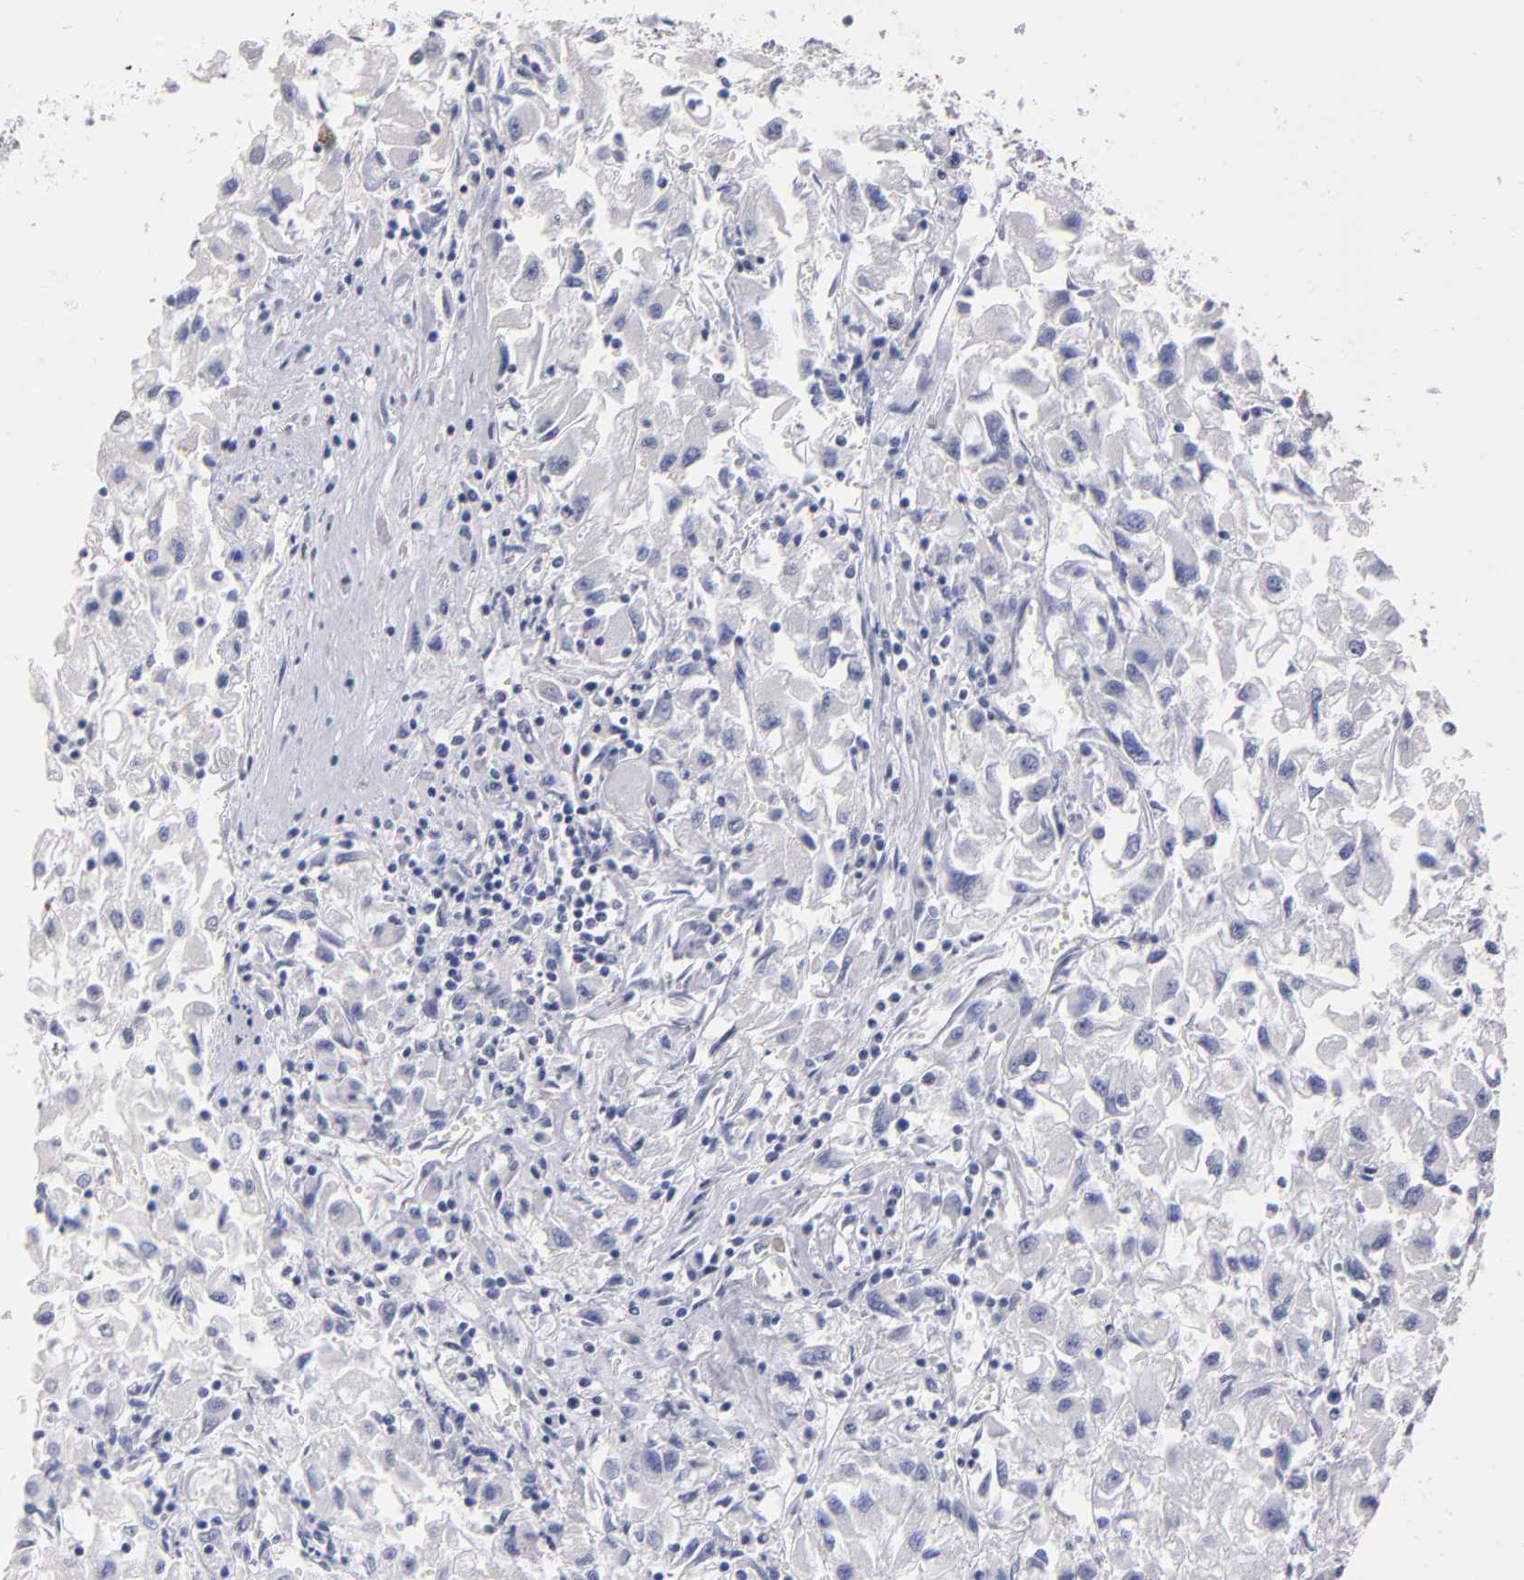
{"staining": {"intensity": "negative", "quantity": "none", "location": "none"}, "tissue": "renal cancer", "cell_type": "Tumor cells", "image_type": "cancer", "snomed": [{"axis": "morphology", "description": "Adenocarcinoma, NOS"}, {"axis": "topography", "description": "Kidney"}], "caption": "There is no significant expression in tumor cells of renal adenocarcinoma.", "gene": "KIT", "patient": {"sex": "male", "age": 59}}